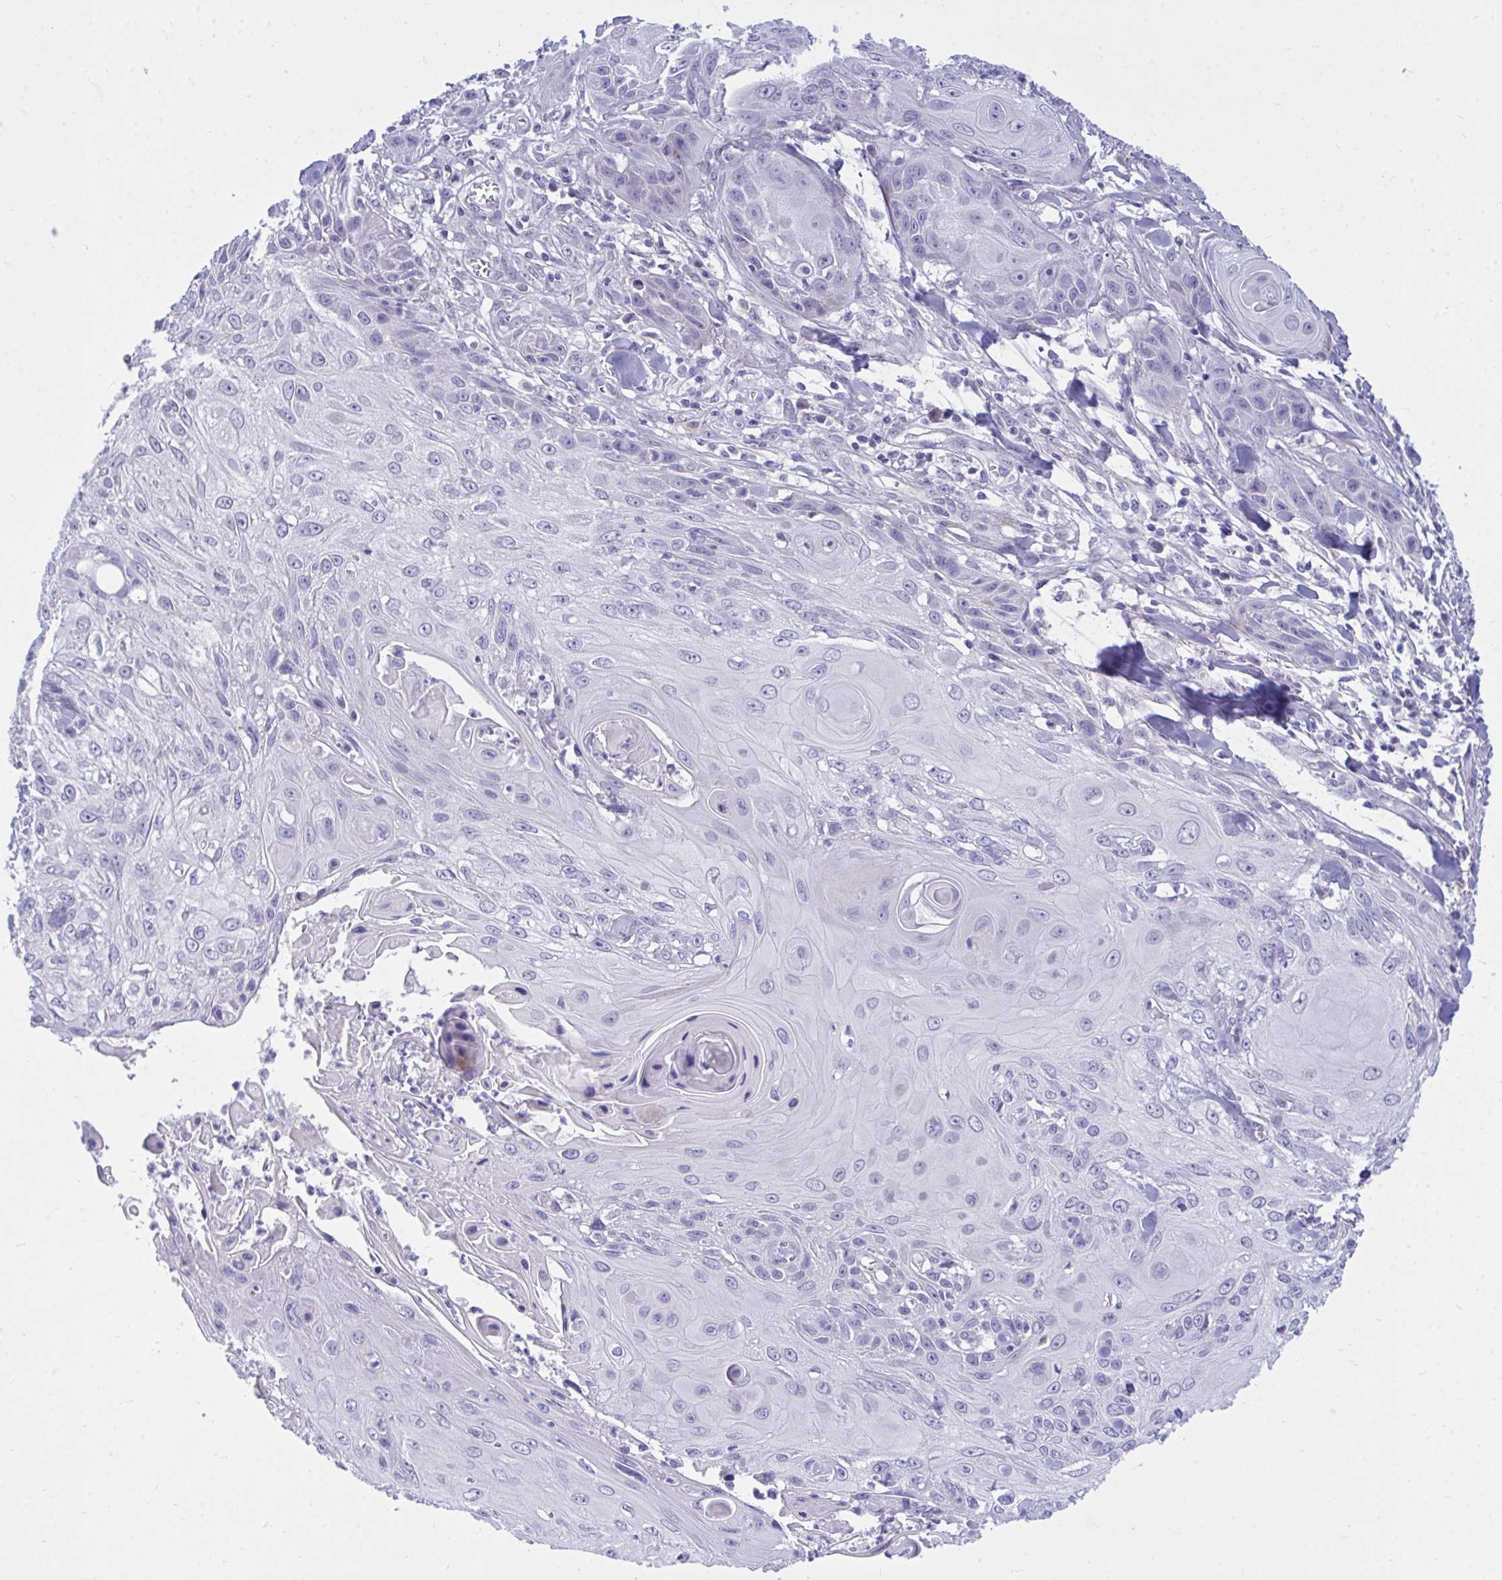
{"staining": {"intensity": "negative", "quantity": "none", "location": "none"}, "tissue": "skin cancer", "cell_type": "Tumor cells", "image_type": "cancer", "snomed": [{"axis": "morphology", "description": "Squamous cell carcinoma, NOS"}, {"axis": "topography", "description": "Skin"}, {"axis": "topography", "description": "Vulva"}], "caption": "Tumor cells show no significant staining in skin cancer (squamous cell carcinoma).", "gene": "MED9", "patient": {"sex": "female", "age": 83}}